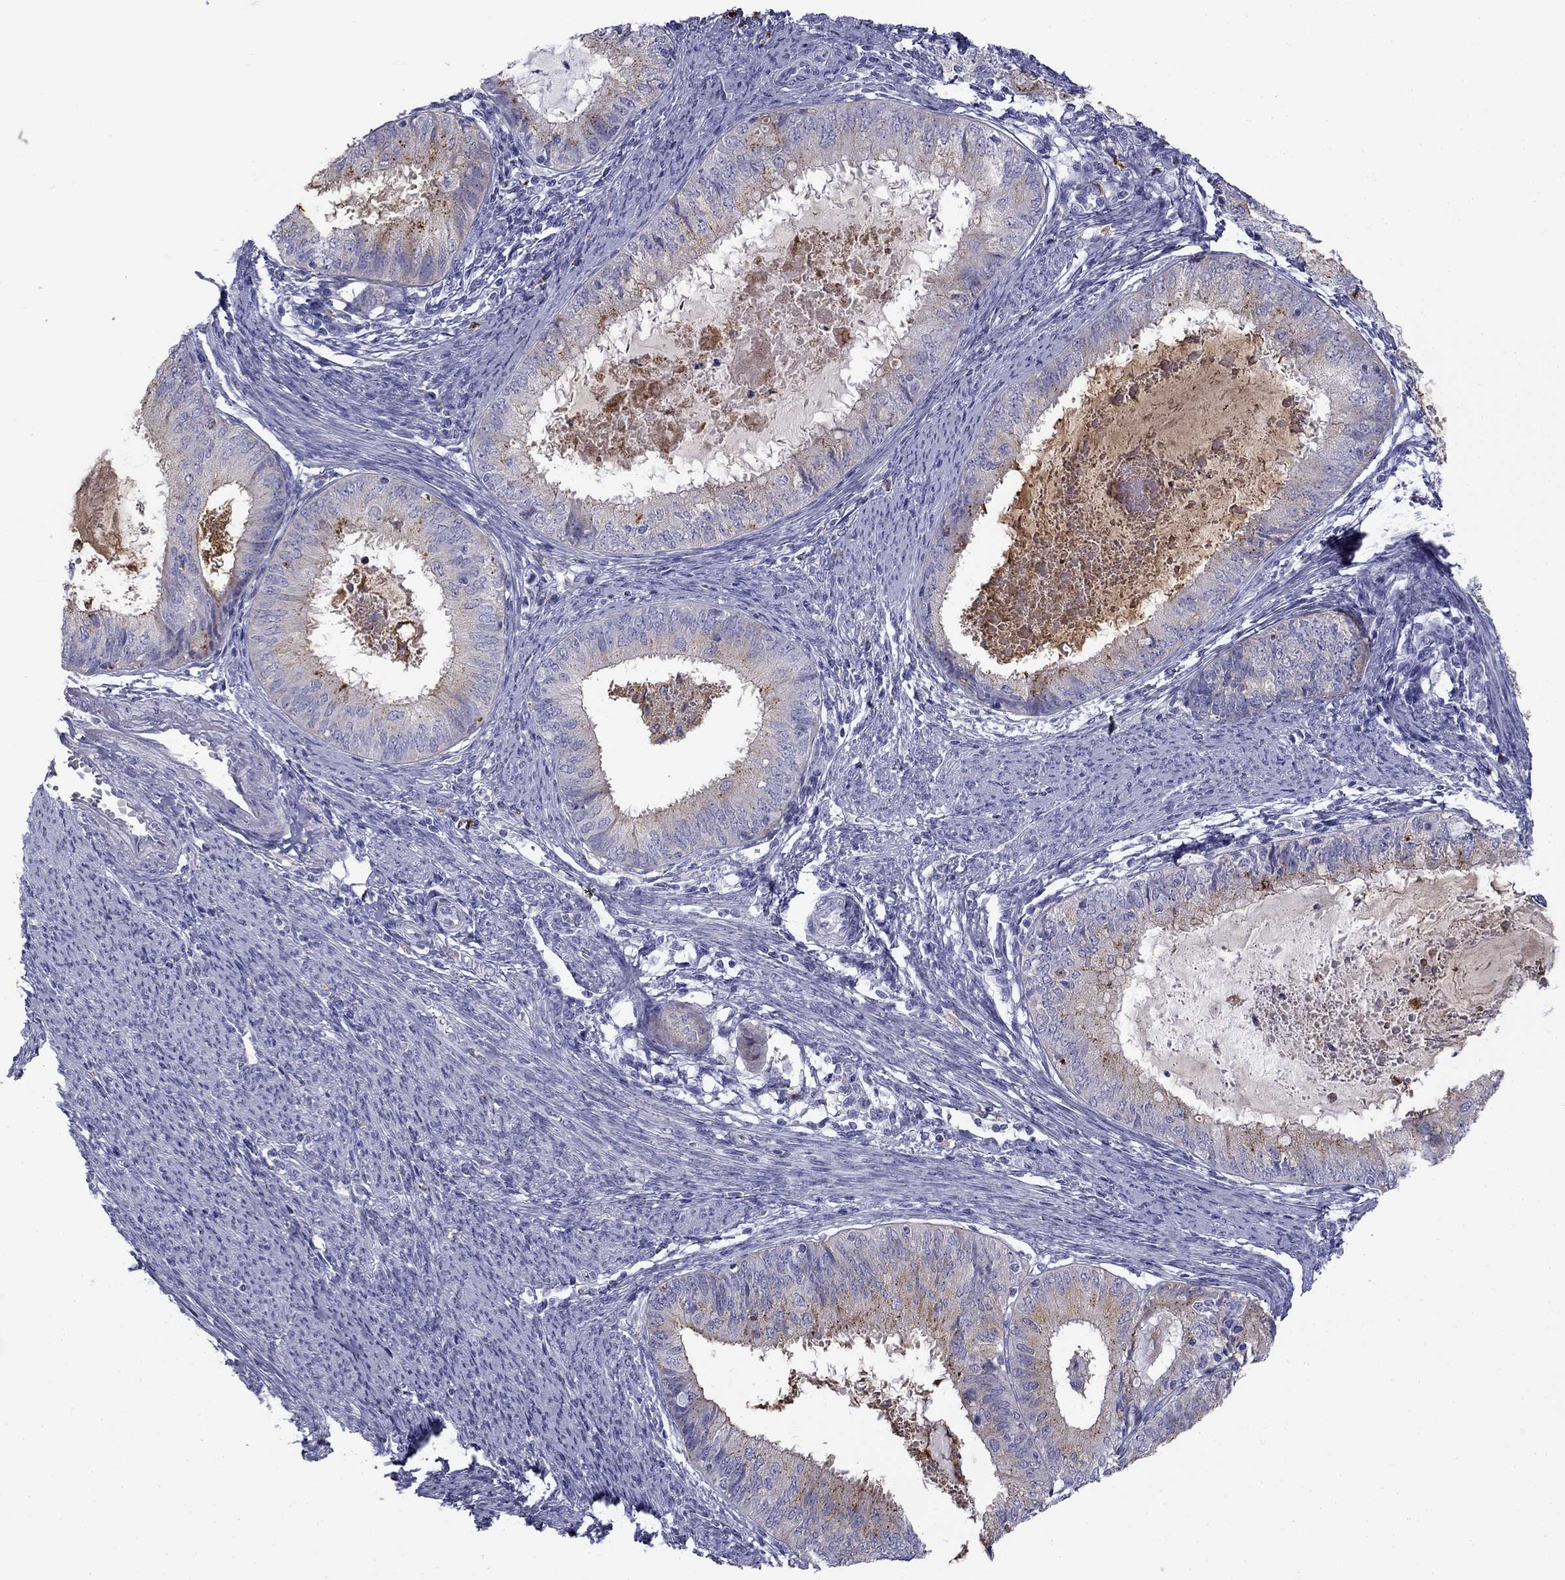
{"staining": {"intensity": "weak", "quantity": "25%-75%", "location": "cytoplasmic/membranous"}, "tissue": "endometrial cancer", "cell_type": "Tumor cells", "image_type": "cancer", "snomed": [{"axis": "morphology", "description": "Adenocarcinoma, NOS"}, {"axis": "topography", "description": "Endometrium"}], "caption": "This photomicrograph displays endometrial adenocarcinoma stained with immunohistochemistry (IHC) to label a protein in brown. The cytoplasmic/membranous of tumor cells show weak positivity for the protein. Nuclei are counter-stained blue.", "gene": "CLPSL2", "patient": {"sex": "female", "age": 57}}